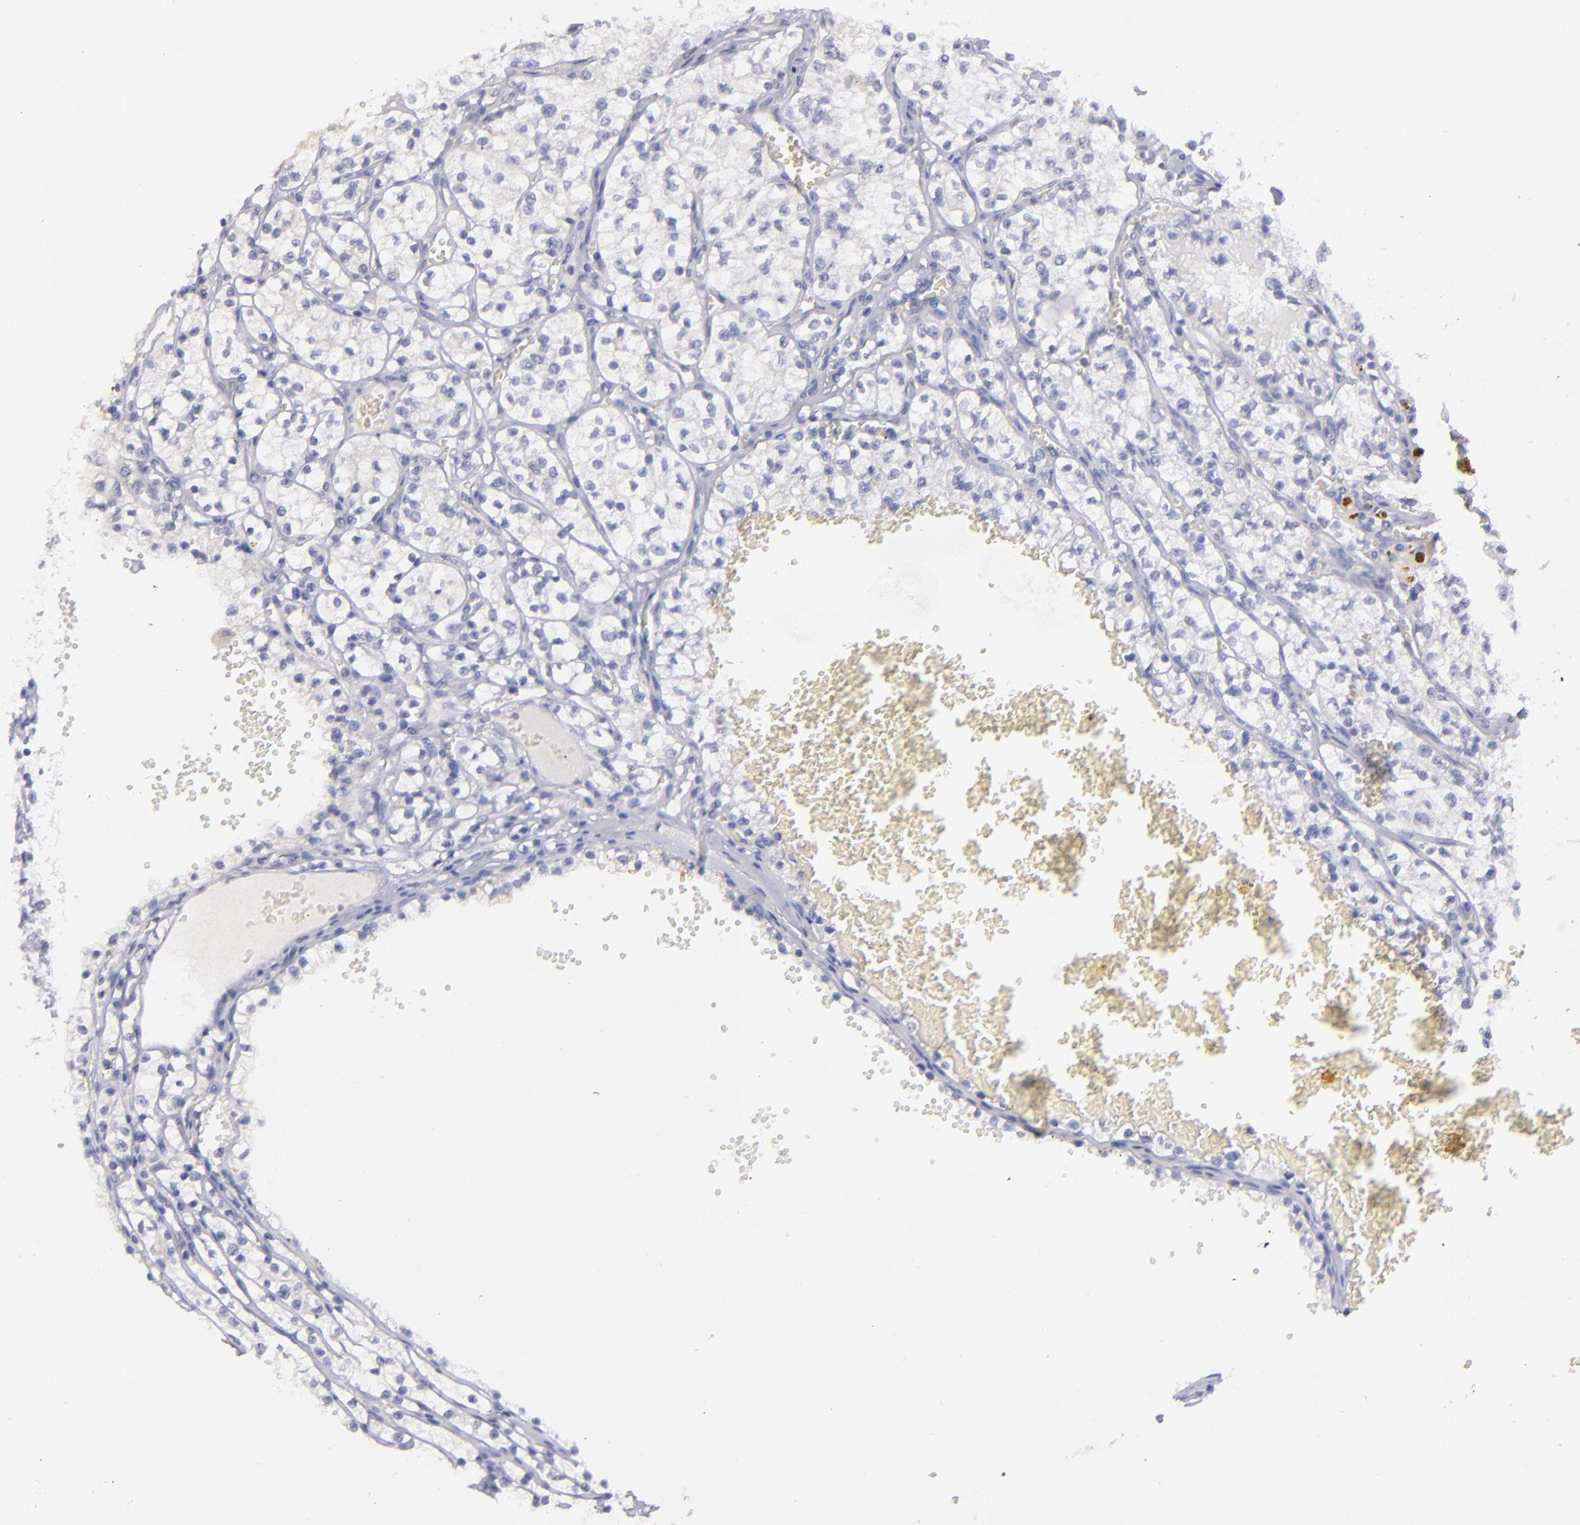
{"staining": {"intensity": "negative", "quantity": "none", "location": "none"}, "tissue": "renal cancer", "cell_type": "Tumor cells", "image_type": "cancer", "snomed": [{"axis": "morphology", "description": "Adenocarcinoma, NOS"}, {"axis": "topography", "description": "Kidney"}], "caption": "High magnification brightfield microscopy of renal cancer (adenocarcinoma) stained with DAB (3,3'-diaminobenzidine) (brown) and counterstained with hematoxylin (blue): tumor cells show no significant expression. (DAB IHC, high magnification).", "gene": "SNAP25", "patient": {"sex": "male", "age": 61}}